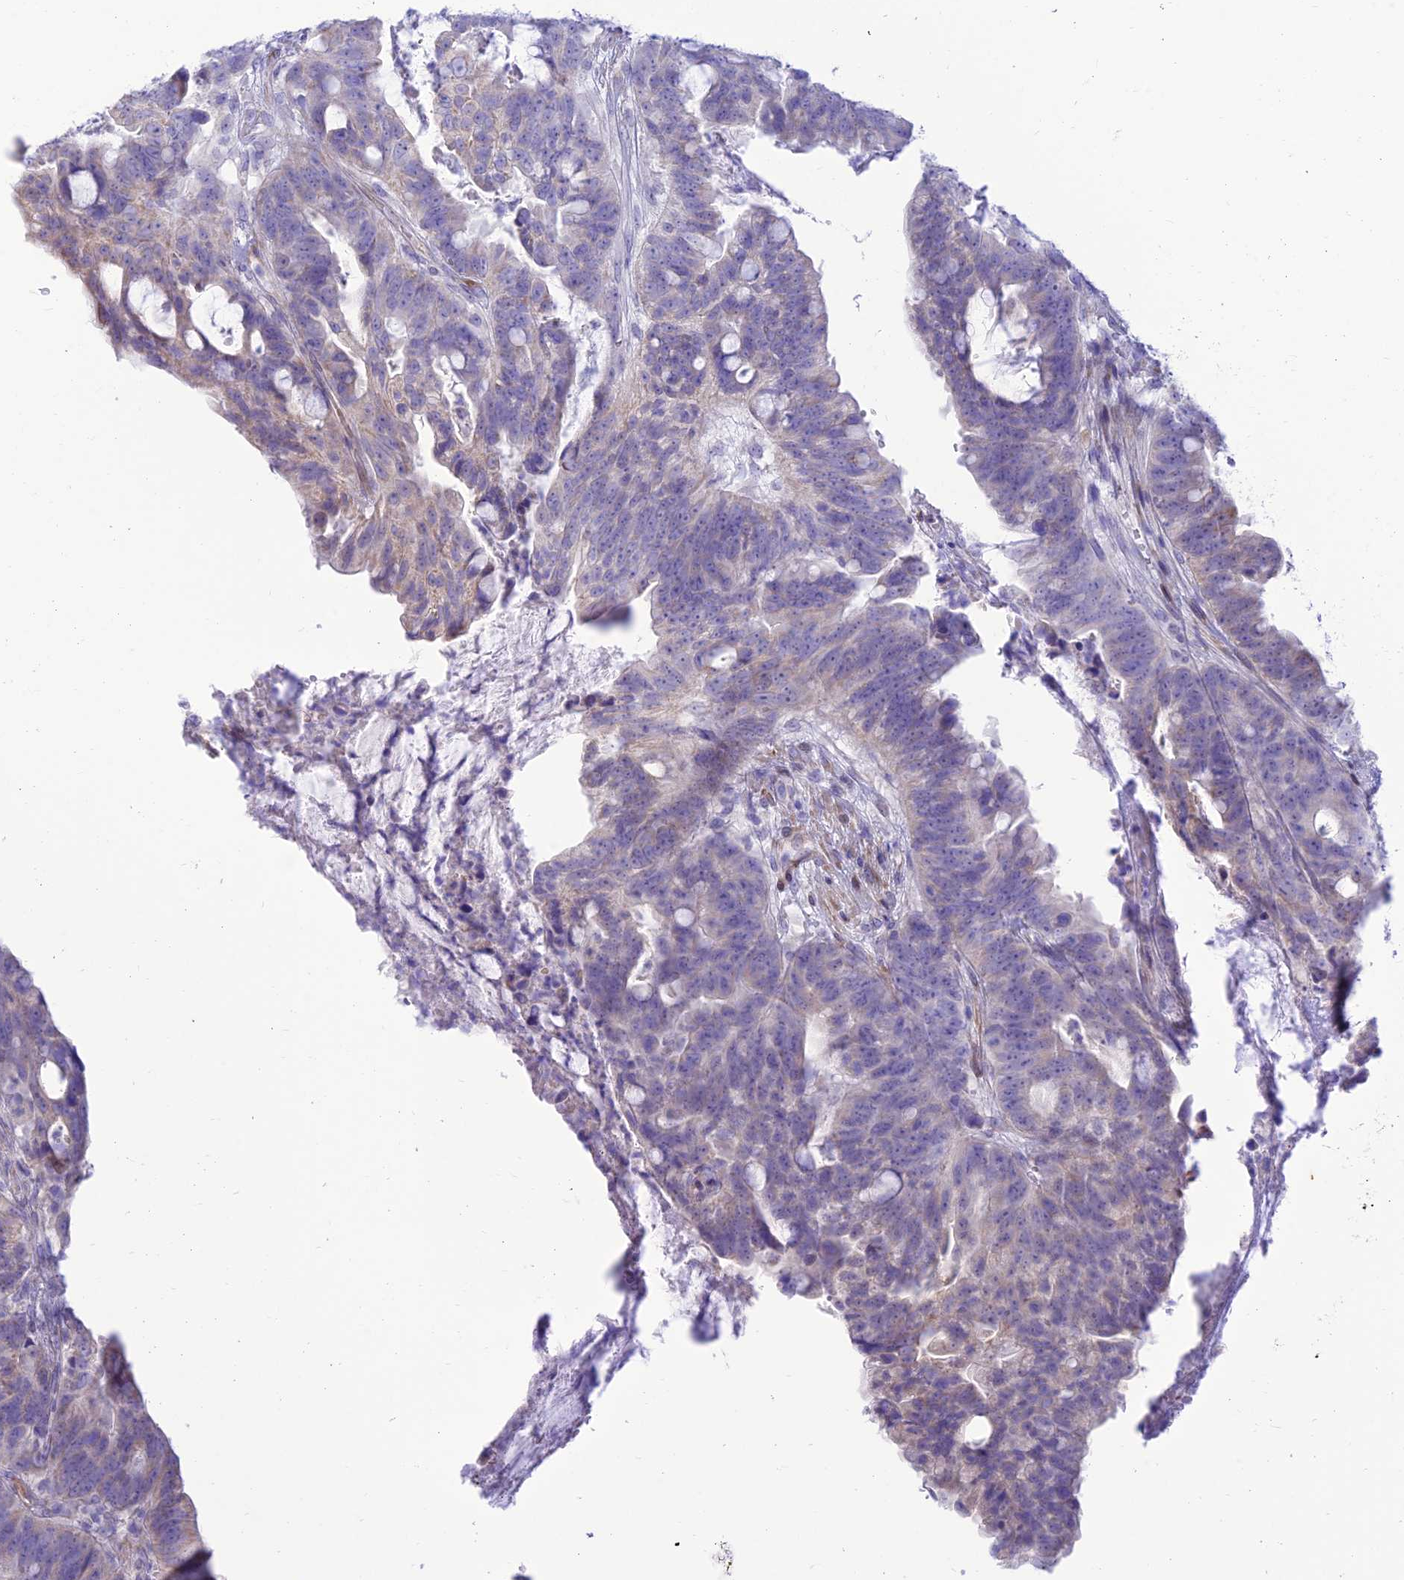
{"staining": {"intensity": "weak", "quantity": "<25%", "location": "cytoplasmic/membranous"}, "tissue": "colorectal cancer", "cell_type": "Tumor cells", "image_type": "cancer", "snomed": [{"axis": "morphology", "description": "Adenocarcinoma, NOS"}, {"axis": "topography", "description": "Colon"}], "caption": "The immunohistochemistry (IHC) photomicrograph has no significant expression in tumor cells of colorectal adenocarcinoma tissue. (DAB (3,3'-diaminobenzidine) immunohistochemistry (IHC) visualized using brightfield microscopy, high magnification).", "gene": "FAM186B", "patient": {"sex": "female", "age": 82}}